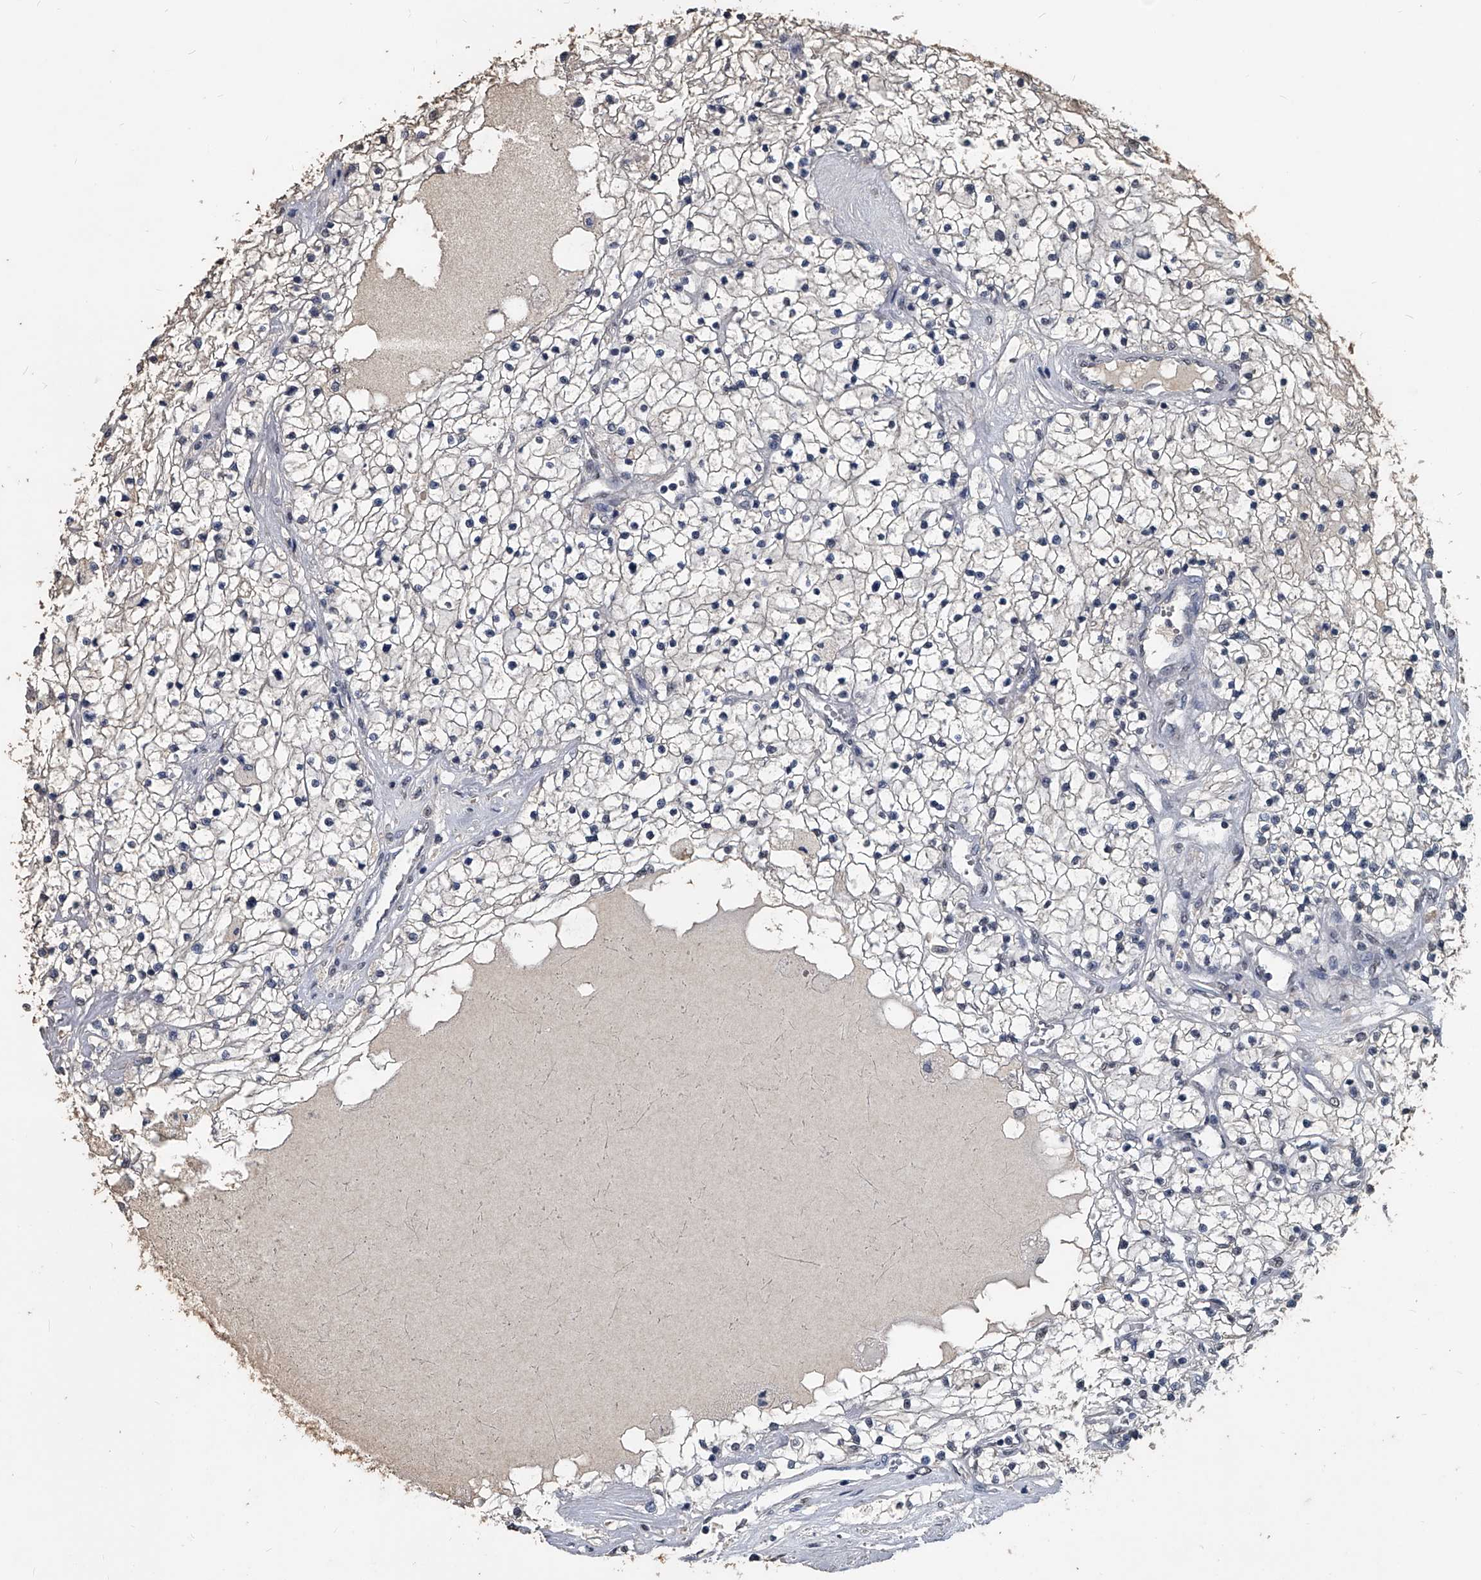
{"staining": {"intensity": "negative", "quantity": "none", "location": "none"}, "tissue": "renal cancer", "cell_type": "Tumor cells", "image_type": "cancer", "snomed": [{"axis": "morphology", "description": "Adenocarcinoma, NOS"}, {"axis": "topography", "description": "Kidney"}], "caption": "Micrograph shows no significant protein expression in tumor cells of renal adenocarcinoma.", "gene": "MATR3", "patient": {"sex": "male", "age": 68}}